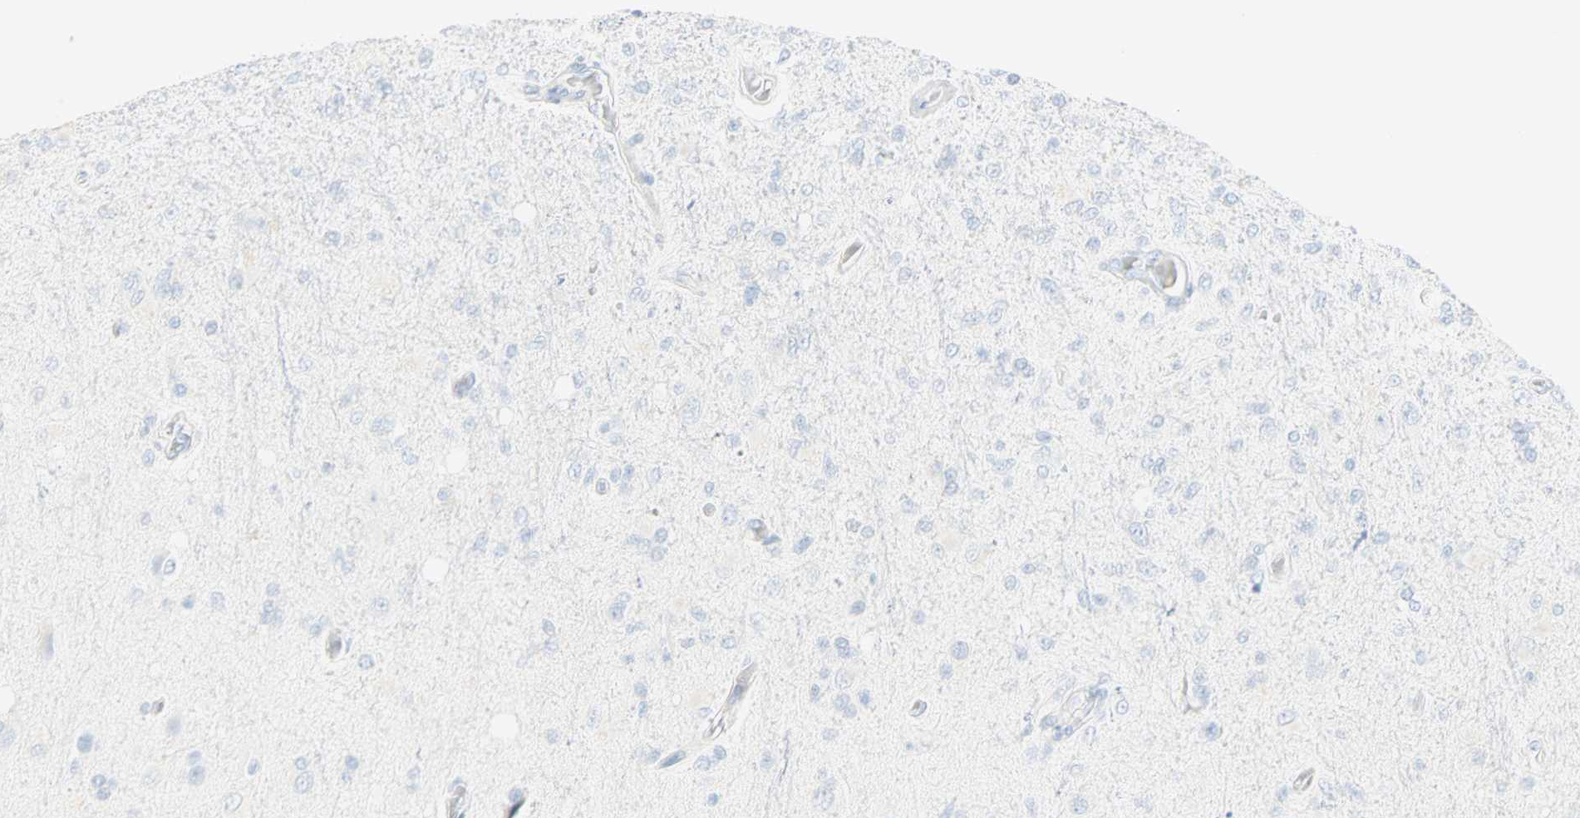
{"staining": {"intensity": "negative", "quantity": "none", "location": "none"}, "tissue": "glioma", "cell_type": "Tumor cells", "image_type": "cancer", "snomed": [{"axis": "morphology", "description": "Normal tissue, NOS"}, {"axis": "morphology", "description": "Glioma, malignant, High grade"}, {"axis": "topography", "description": "Cerebral cortex"}], "caption": "Tumor cells show no significant protein expression in malignant glioma (high-grade).", "gene": "SELENBP1", "patient": {"sex": "male", "age": 77}}